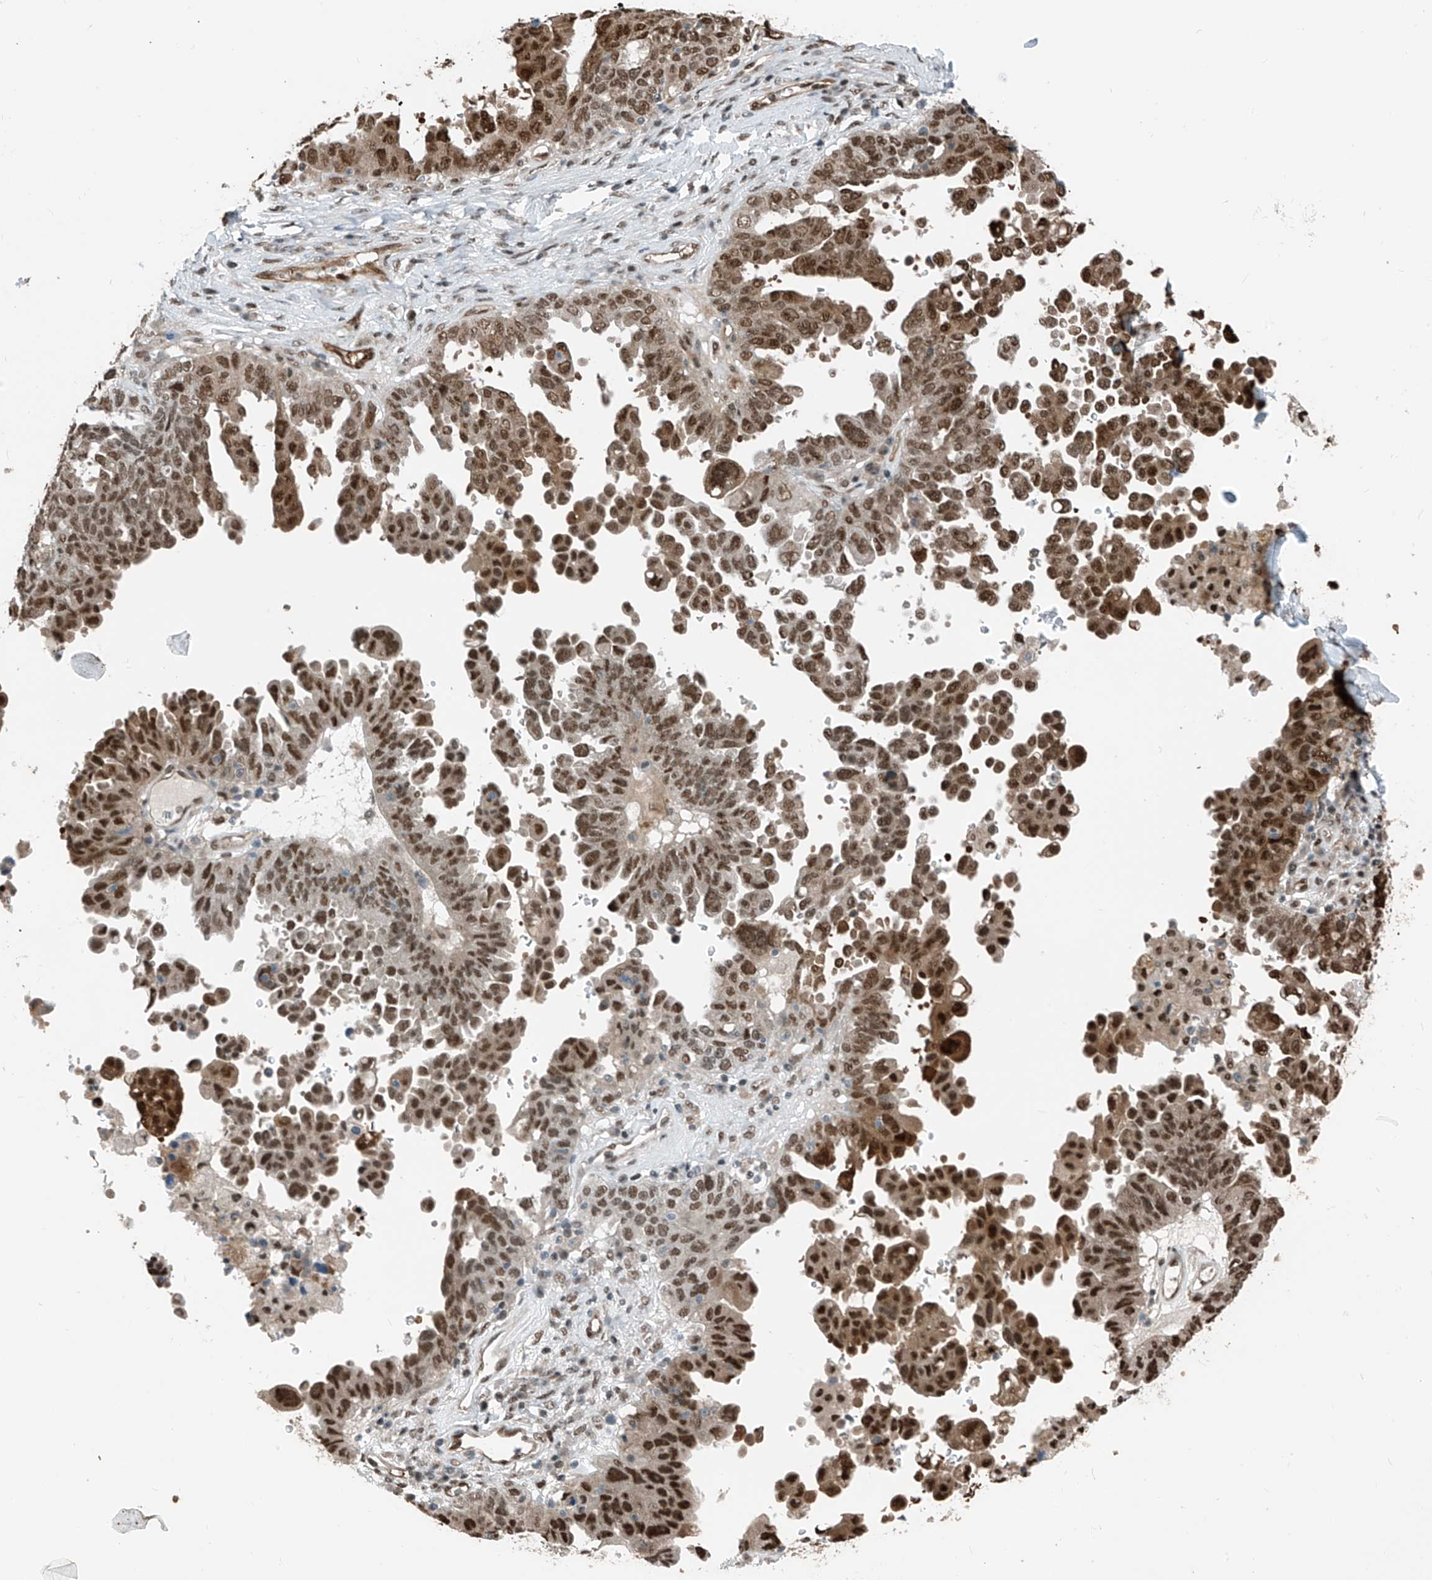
{"staining": {"intensity": "strong", "quantity": ">75%", "location": "nuclear"}, "tissue": "ovarian cancer", "cell_type": "Tumor cells", "image_type": "cancer", "snomed": [{"axis": "morphology", "description": "Carcinoma, endometroid"}, {"axis": "topography", "description": "Ovary"}], "caption": "Immunohistochemistry of endometroid carcinoma (ovarian) shows high levels of strong nuclear positivity in about >75% of tumor cells. Nuclei are stained in blue.", "gene": "RBP7", "patient": {"sex": "female", "age": 62}}